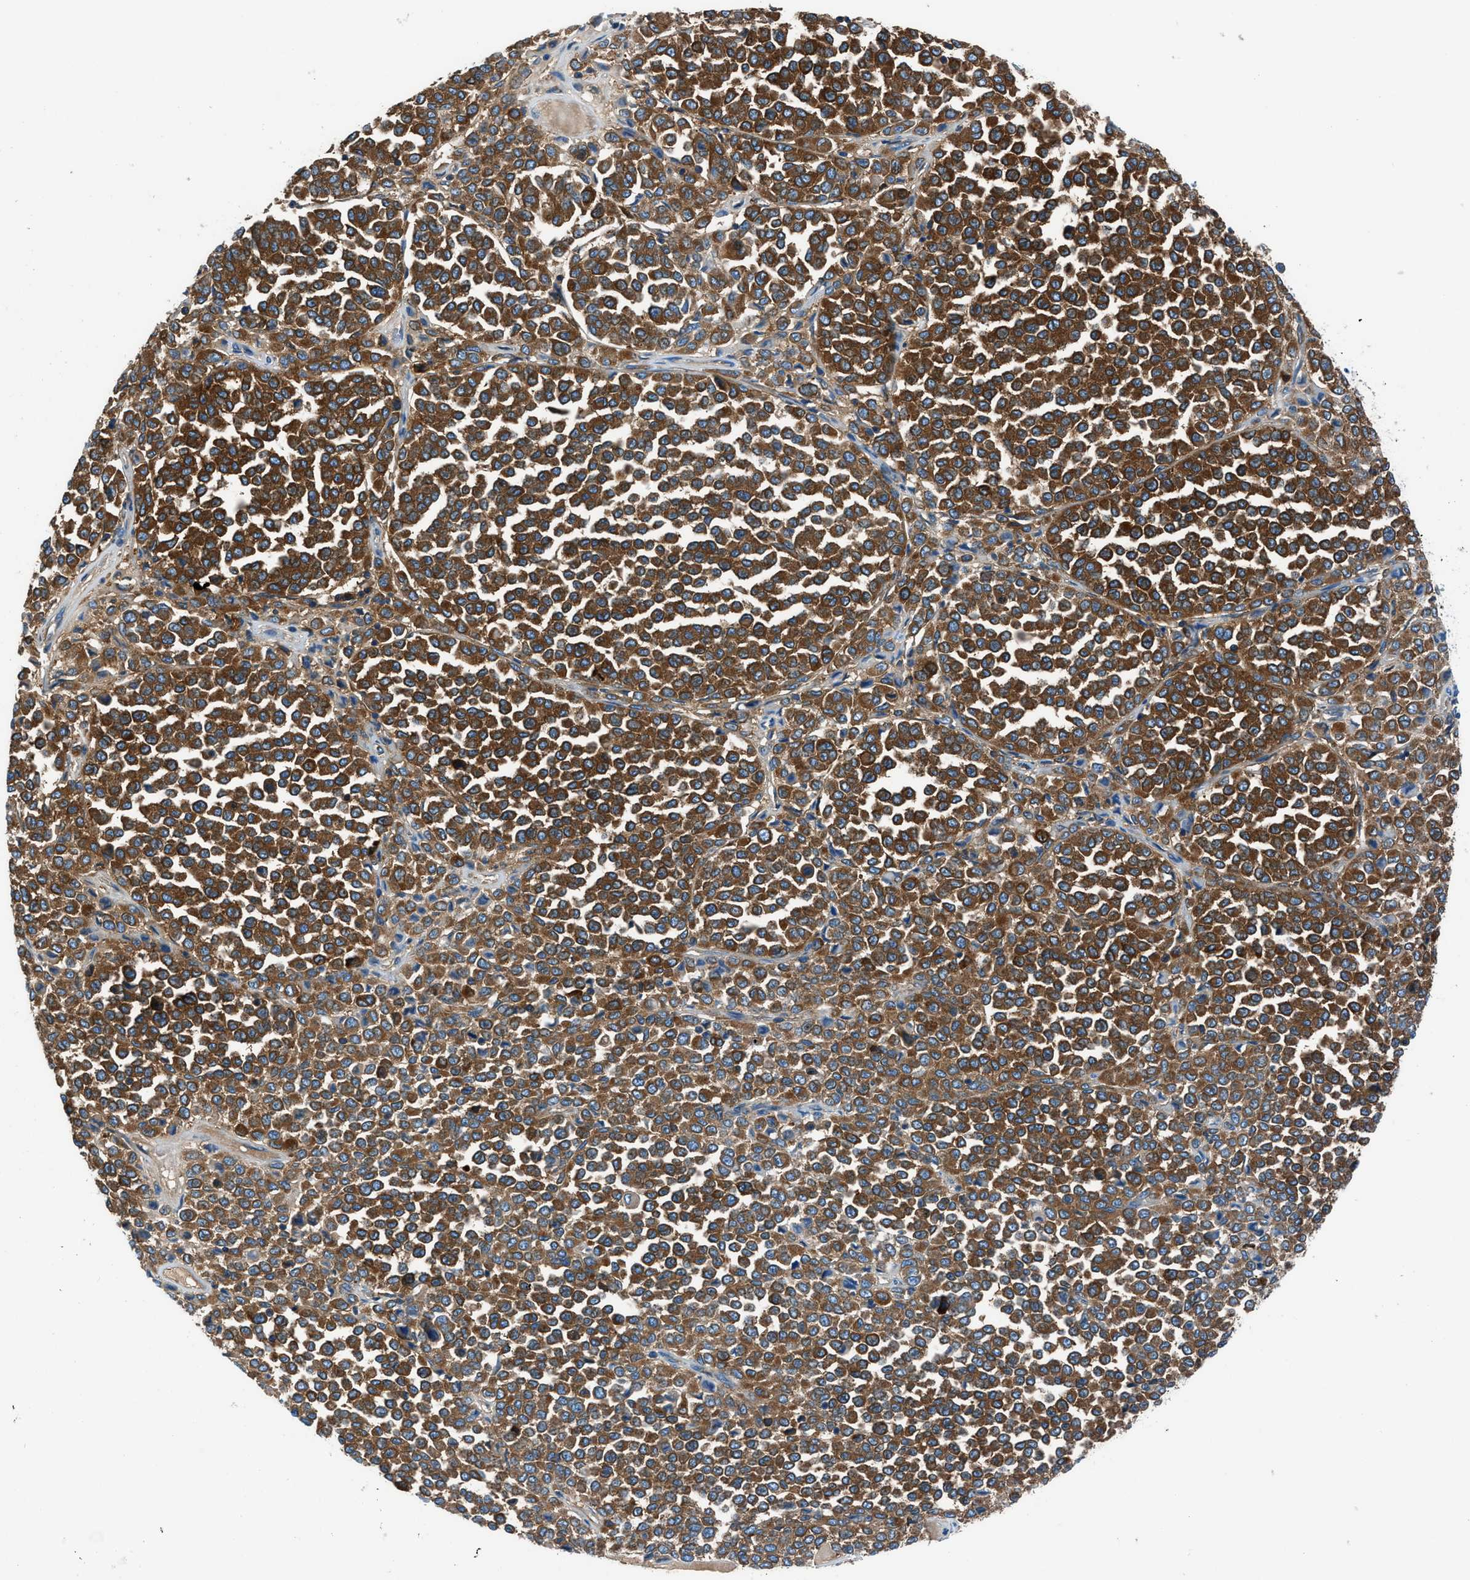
{"staining": {"intensity": "strong", "quantity": ">75%", "location": "cytoplasmic/membranous"}, "tissue": "melanoma", "cell_type": "Tumor cells", "image_type": "cancer", "snomed": [{"axis": "morphology", "description": "Malignant melanoma, Metastatic site"}, {"axis": "topography", "description": "Pancreas"}], "caption": "DAB immunohistochemical staining of human melanoma shows strong cytoplasmic/membranous protein positivity in about >75% of tumor cells.", "gene": "SARS1", "patient": {"sex": "female", "age": 30}}